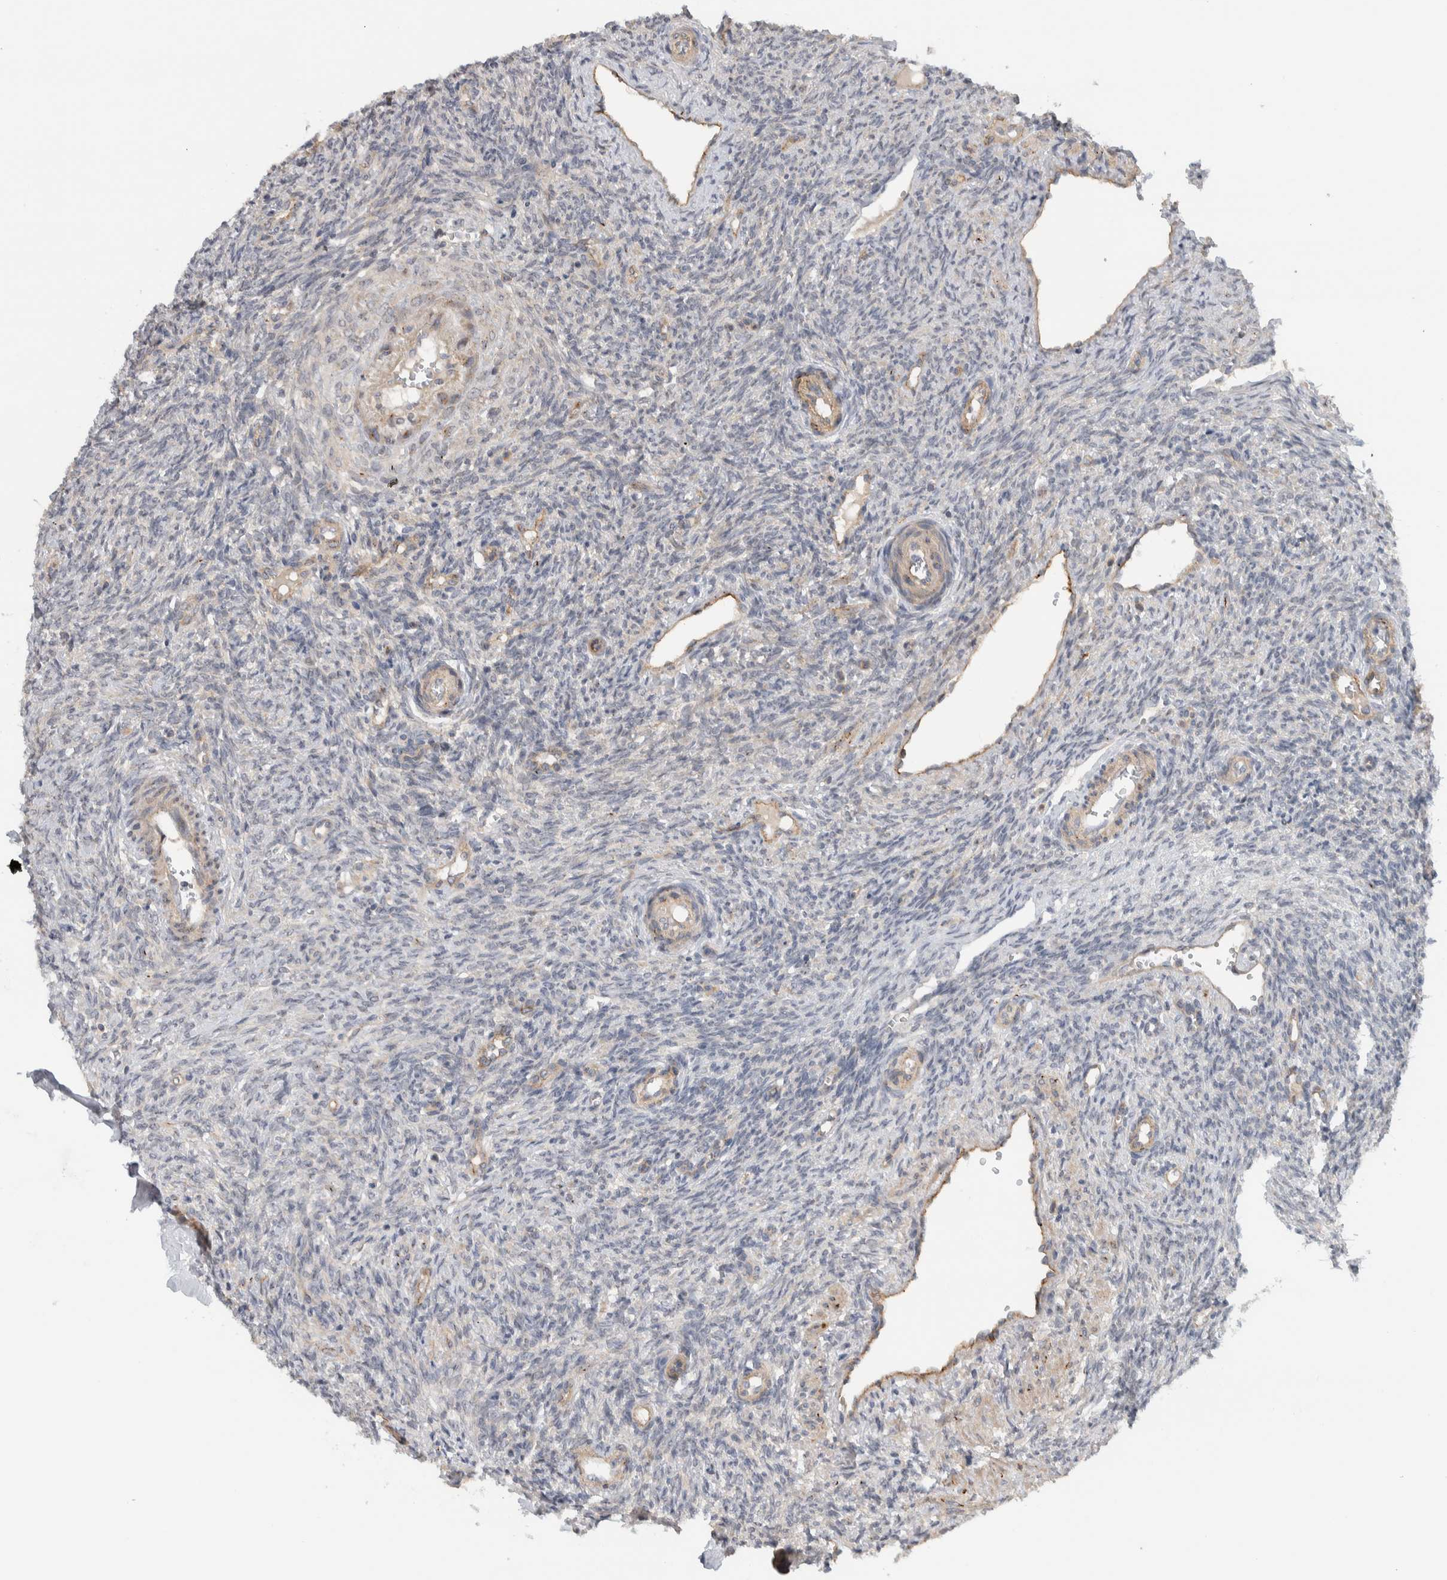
{"staining": {"intensity": "negative", "quantity": "none", "location": "none"}, "tissue": "ovary", "cell_type": "Ovarian stroma cells", "image_type": "normal", "snomed": [{"axis": "morphology", "description": "Normal tissue, NOS"}, {"axis": "topography", "description": "Ovary"}], "caption": "Ovarian stroma cells are negative for brown protein staining in benign ovary. (Stains: DAB (3,3'-diaminobenzidine) IHC with hematoxylin counter stain, Microscopy: brightfield microscopy at high magnification).", "gene": "MPRIP", "patient": {"sex": "female", "age": 41}}